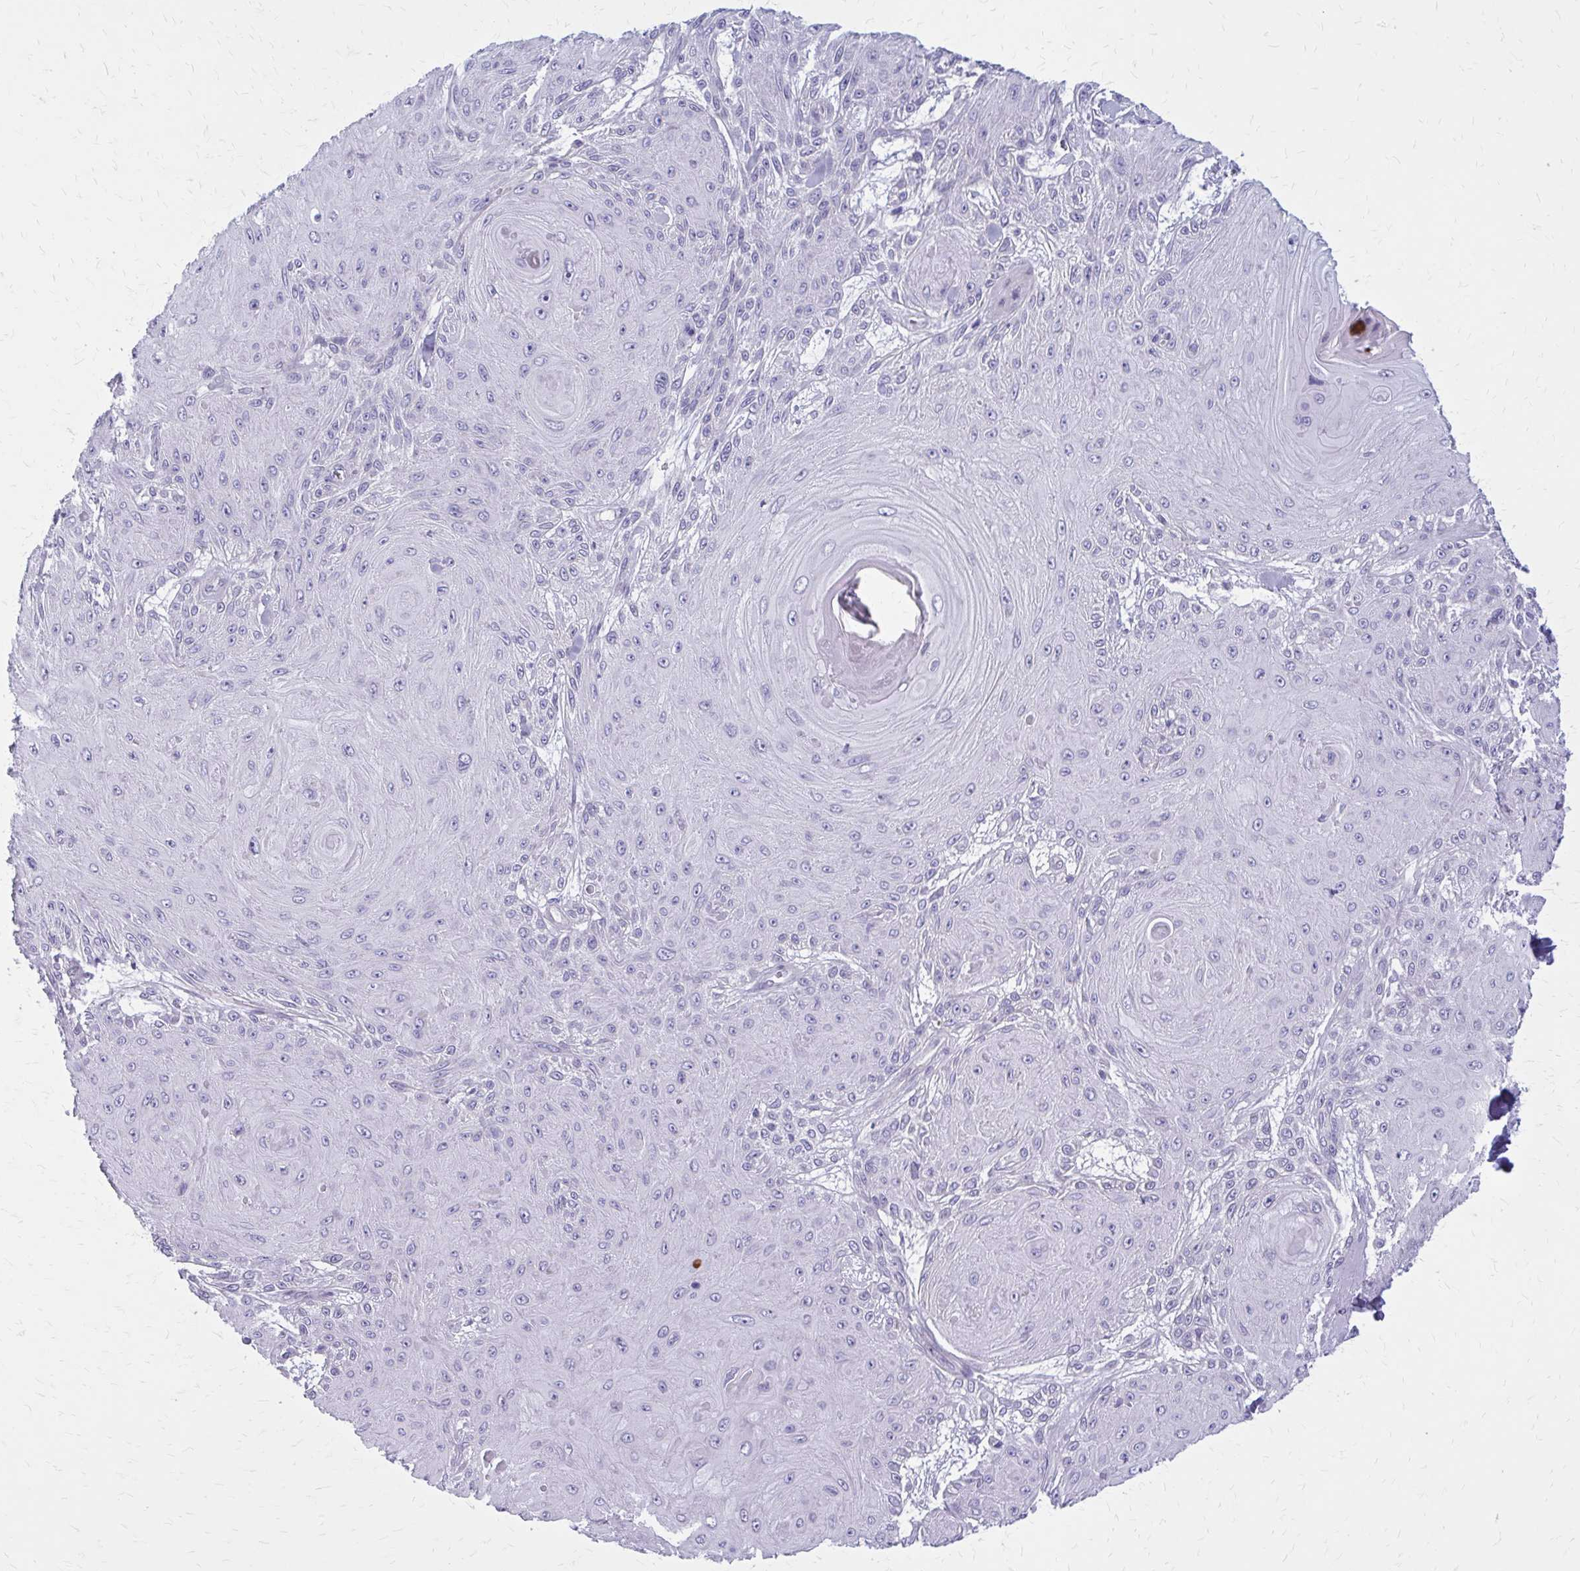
{"staining": {"intensity": "negative", "quantity": "none", "location": "none"}, "tissue": "skin cancer", "cell_type": "Tumor cells", "image_type": "cancer", "snomed": [{"axis": "morphology", "description": "Squamous cell carcinoma, NOS"}, {"axis": "topography", "description": "Skin"}], "caption": "This is an immunohistochemistry (IHC) image of skin squamous cell carcinoma. There is no staining in tumor cells.", "gene": "CASQ2", "patient": {"sex": "male", "age": 88}}